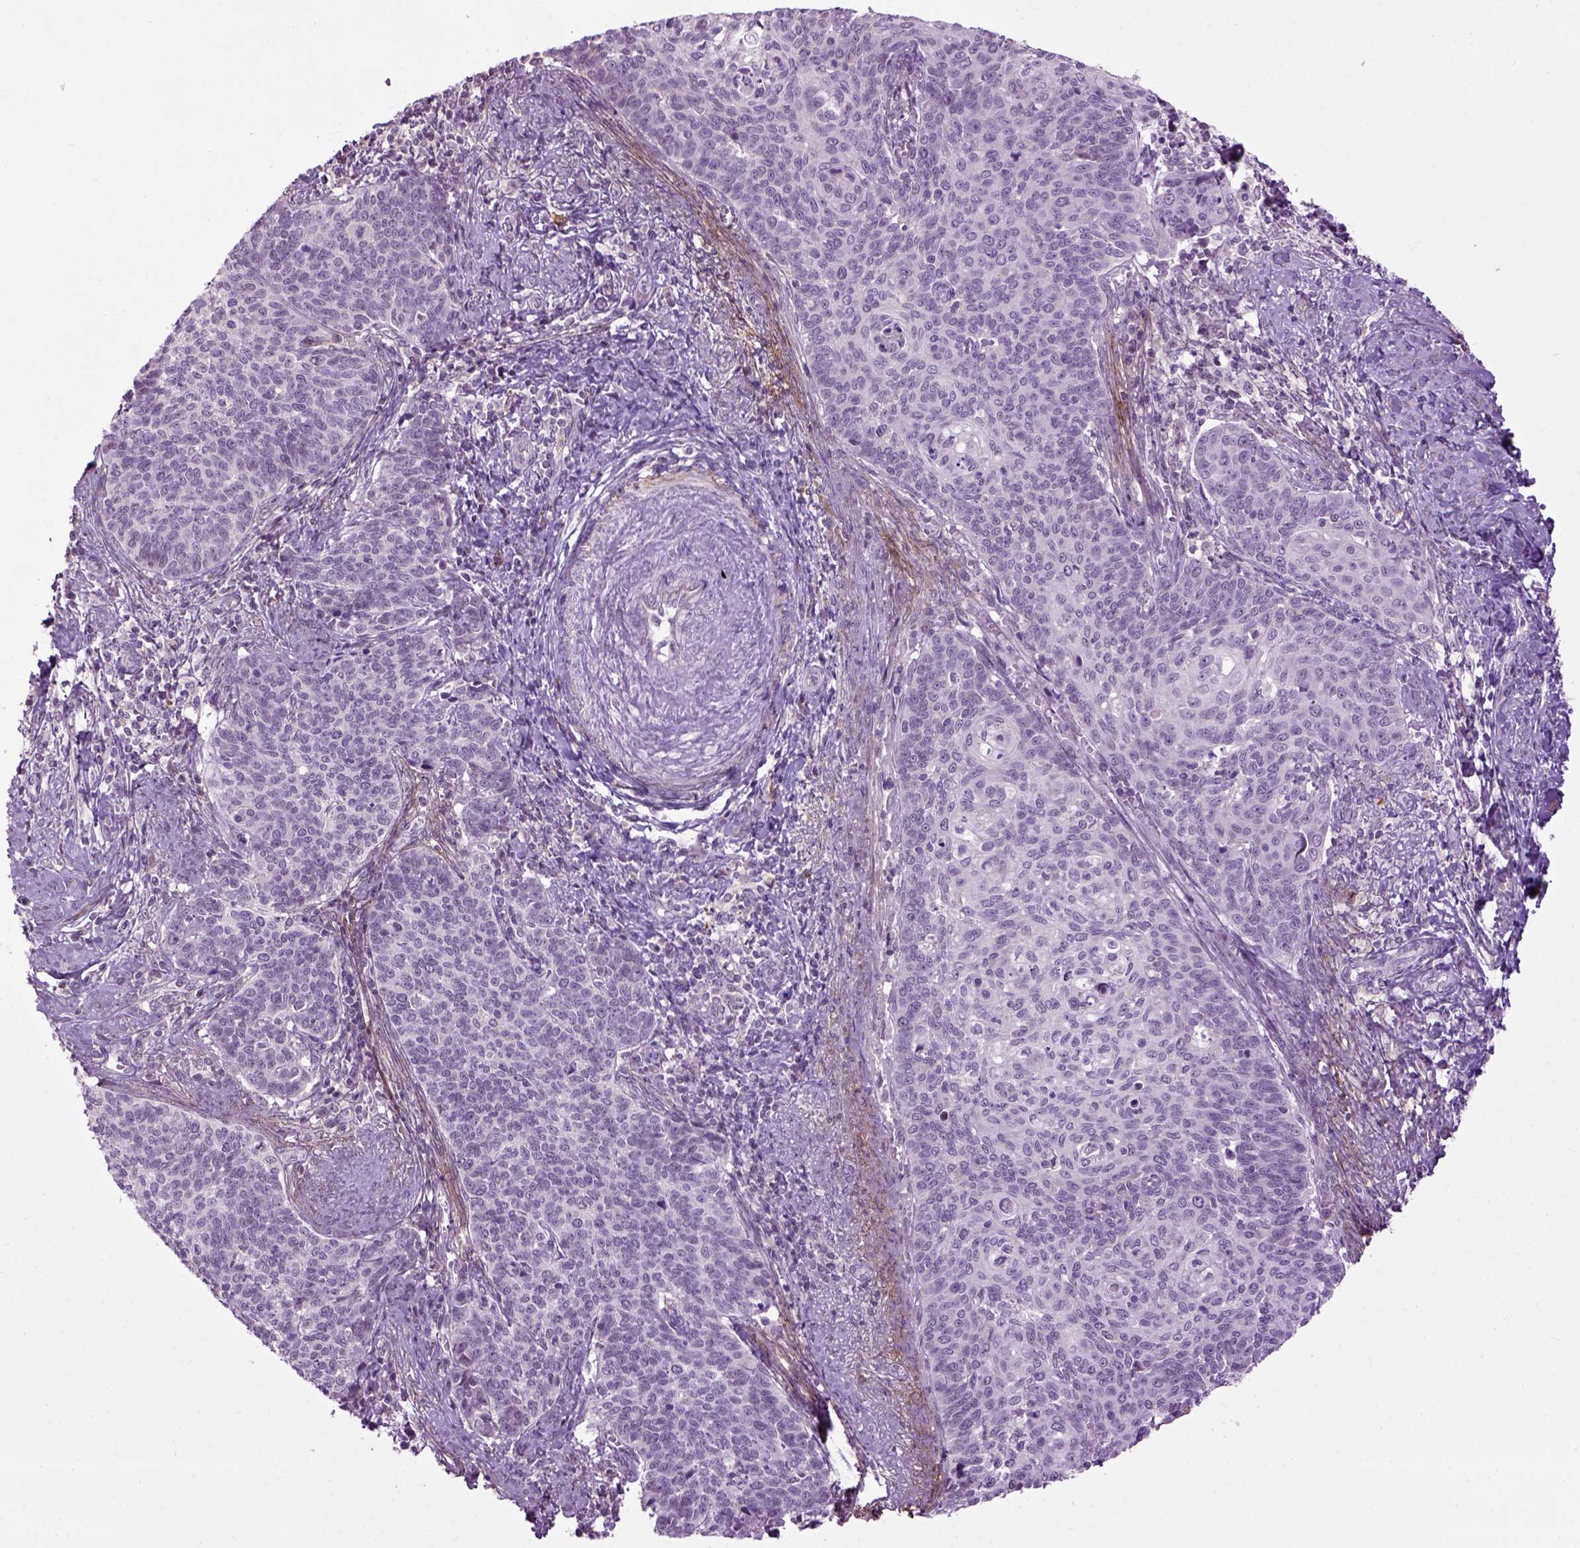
{"staining": {"intensity": "negative", "quantity": "none", "location": "none"}, "tissue": "cervical cancer", "cell_type": "Tumor cells", "image_type": "cancer", "snomed": [{"axis": "morphology", "description": "Normal tissue, NOS"}, {"axis": "morphology", "description": "Squamous cell carcinoma, NOS"}, {"axis": "topography", "description": "Cervix"}], "caption": "A histopathology image of human cervical squamous cell carcinoma is negative for staining in tumor cells.", "gene": "EMILIN3", "patient": {"sex": "female", "age": 39}}